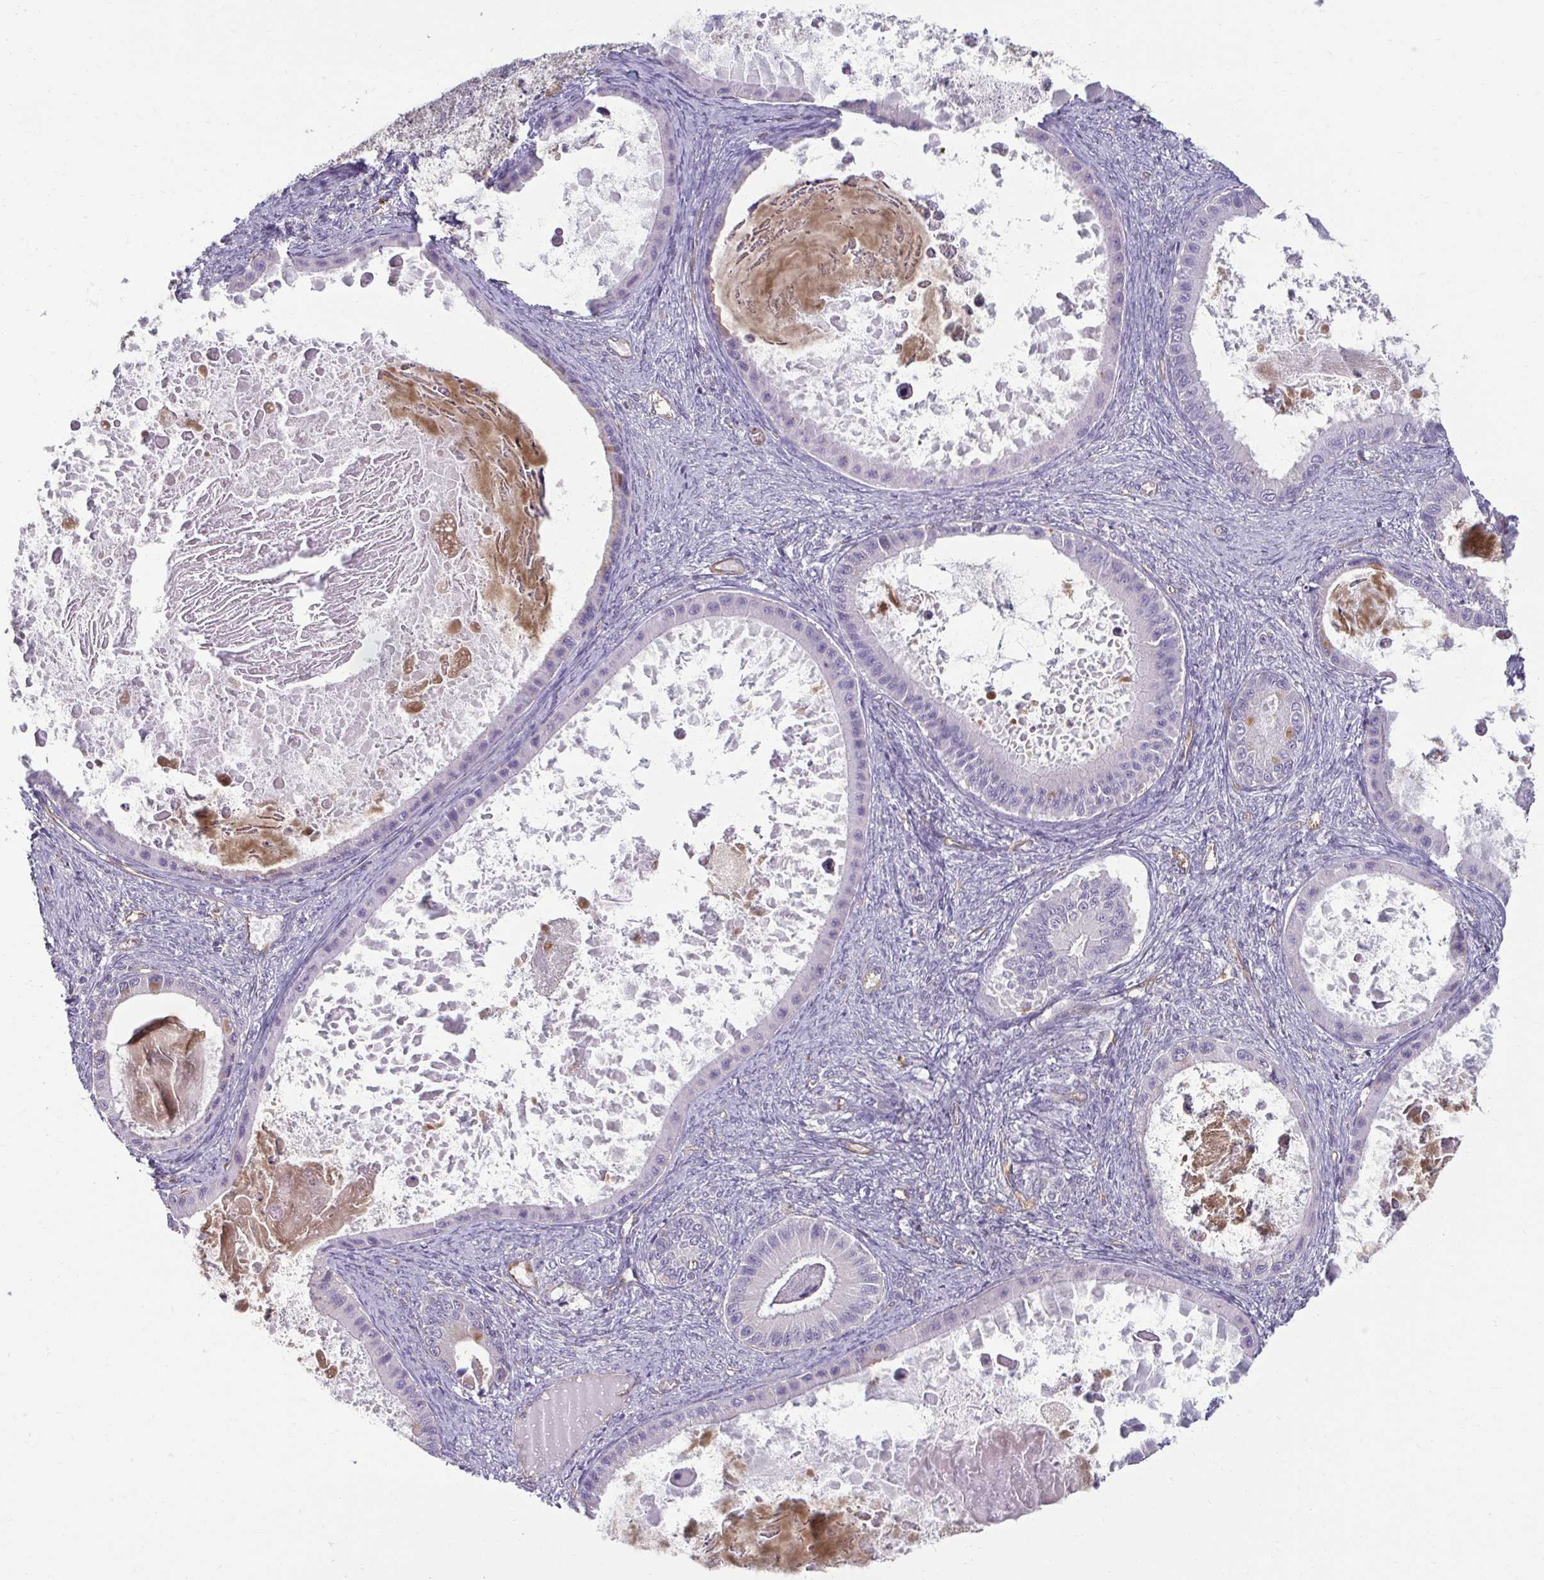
{"staining": {"intensity": "negative", "quantity": "none", "location": "none"}, "tissue": "ovarian cancer", "cell_type": "Tumor cells", "image_type": "cancer", "snomed": [{"axis": "morphology", "description": "Cystadenocarcinoma, mucinous, NOS"}, {"axis": "topography", "description": "Ovary"}], "caption": "Immunohistochemistry (IHC) of ovarian cancer shows no expression in tumor cells.", "gene": "PDE2A", "patient": {"sex": "female", "age": 64}}